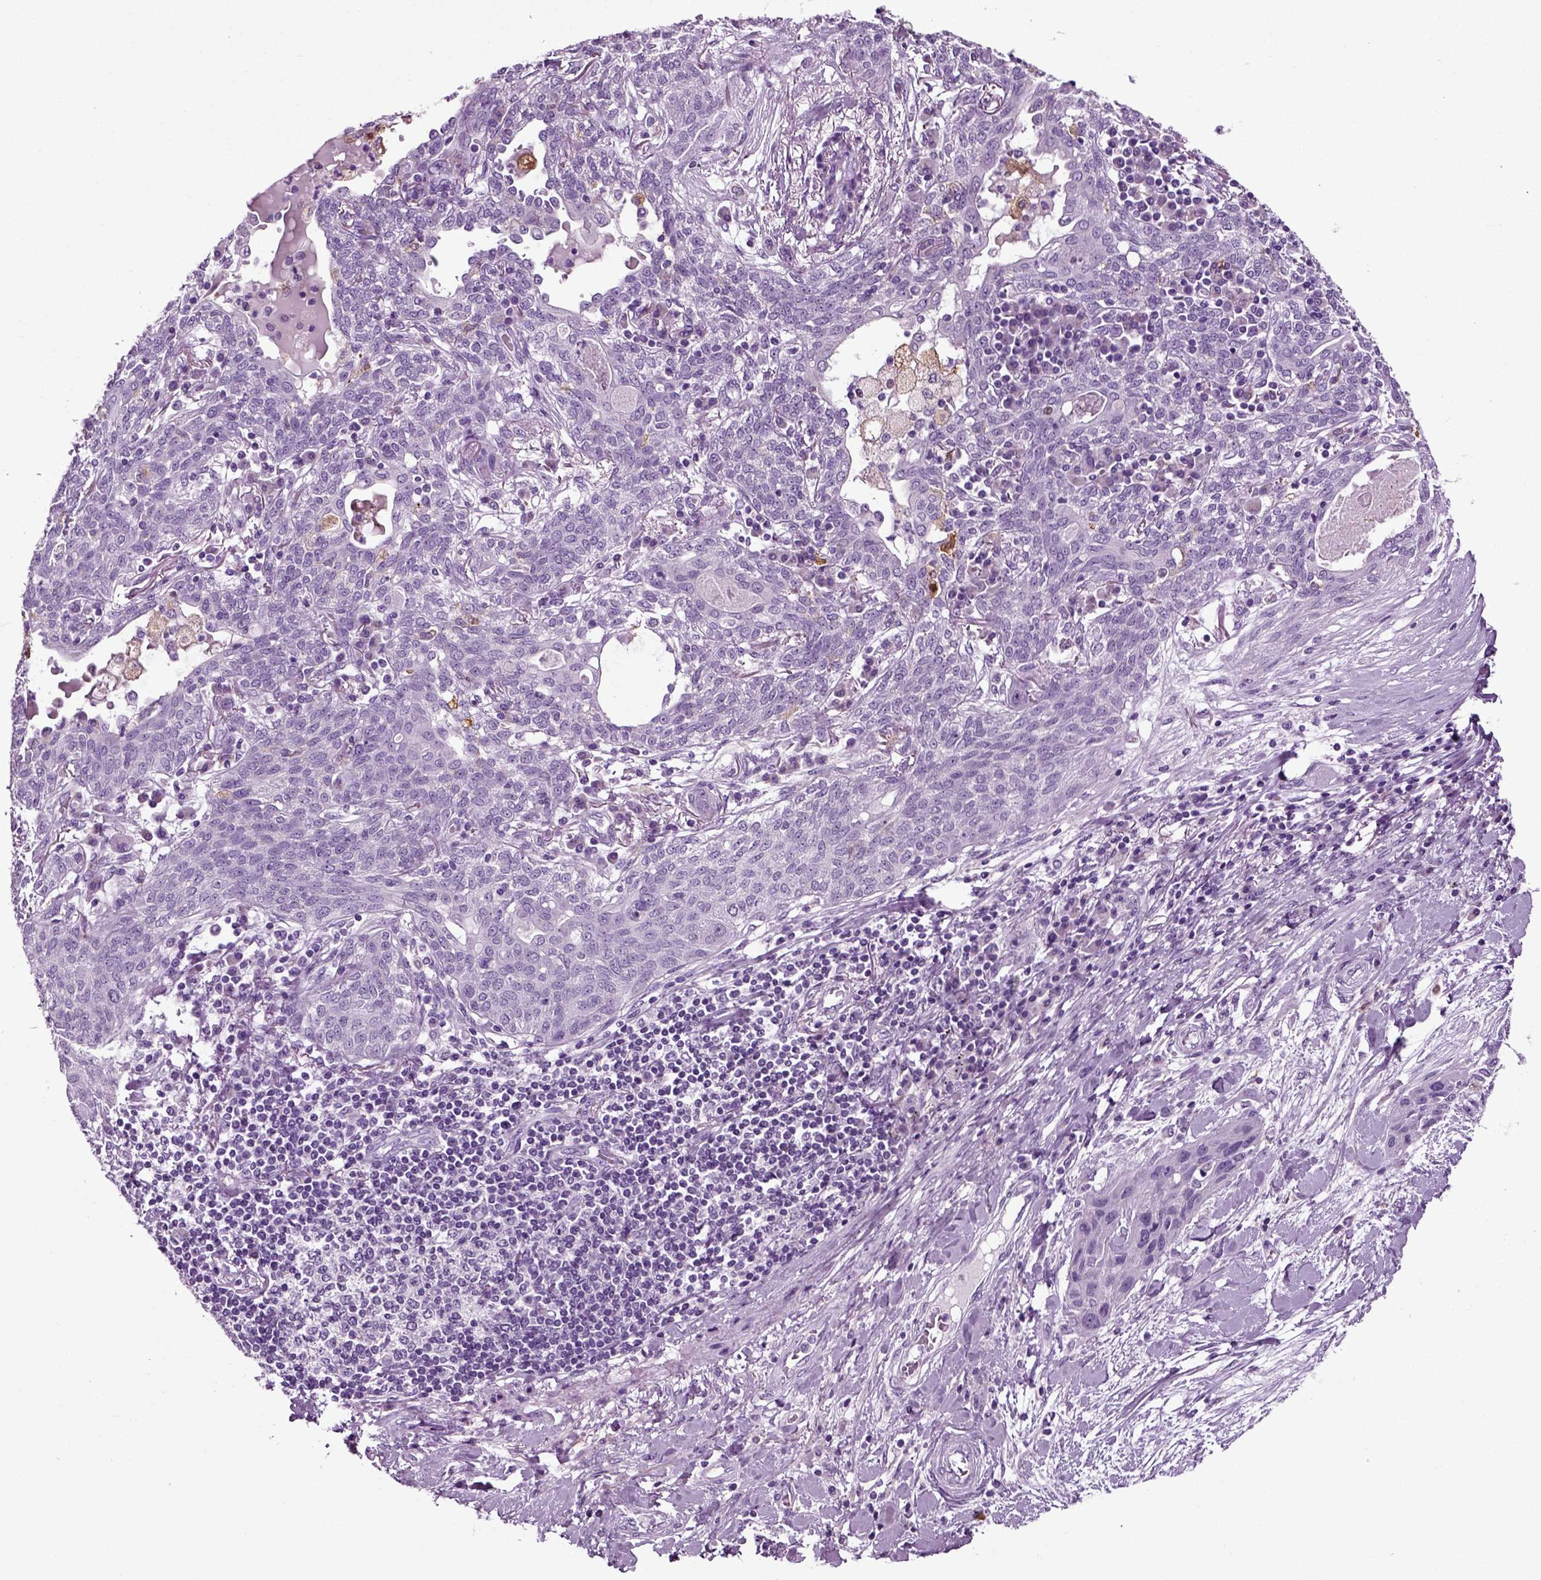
{"staining": {"intensity": "negative", "quantity": "none", "location": "none"}, "tissue": "lung cancer", "cell_type": "Tumor cells", "image_type": "cancer", "snomed": [{"axis": "morphology", "description": "Squamous cell carcinoma, NOS"}, {"axis": "topography", "description": "Lung"}], "caption": "Protein analysis of lung cancer (squamous cell carcinoma) displays no significant staining in tumor cells.", "gene": "DNAH10", "patient": {"sex": "female", "age": 70}}